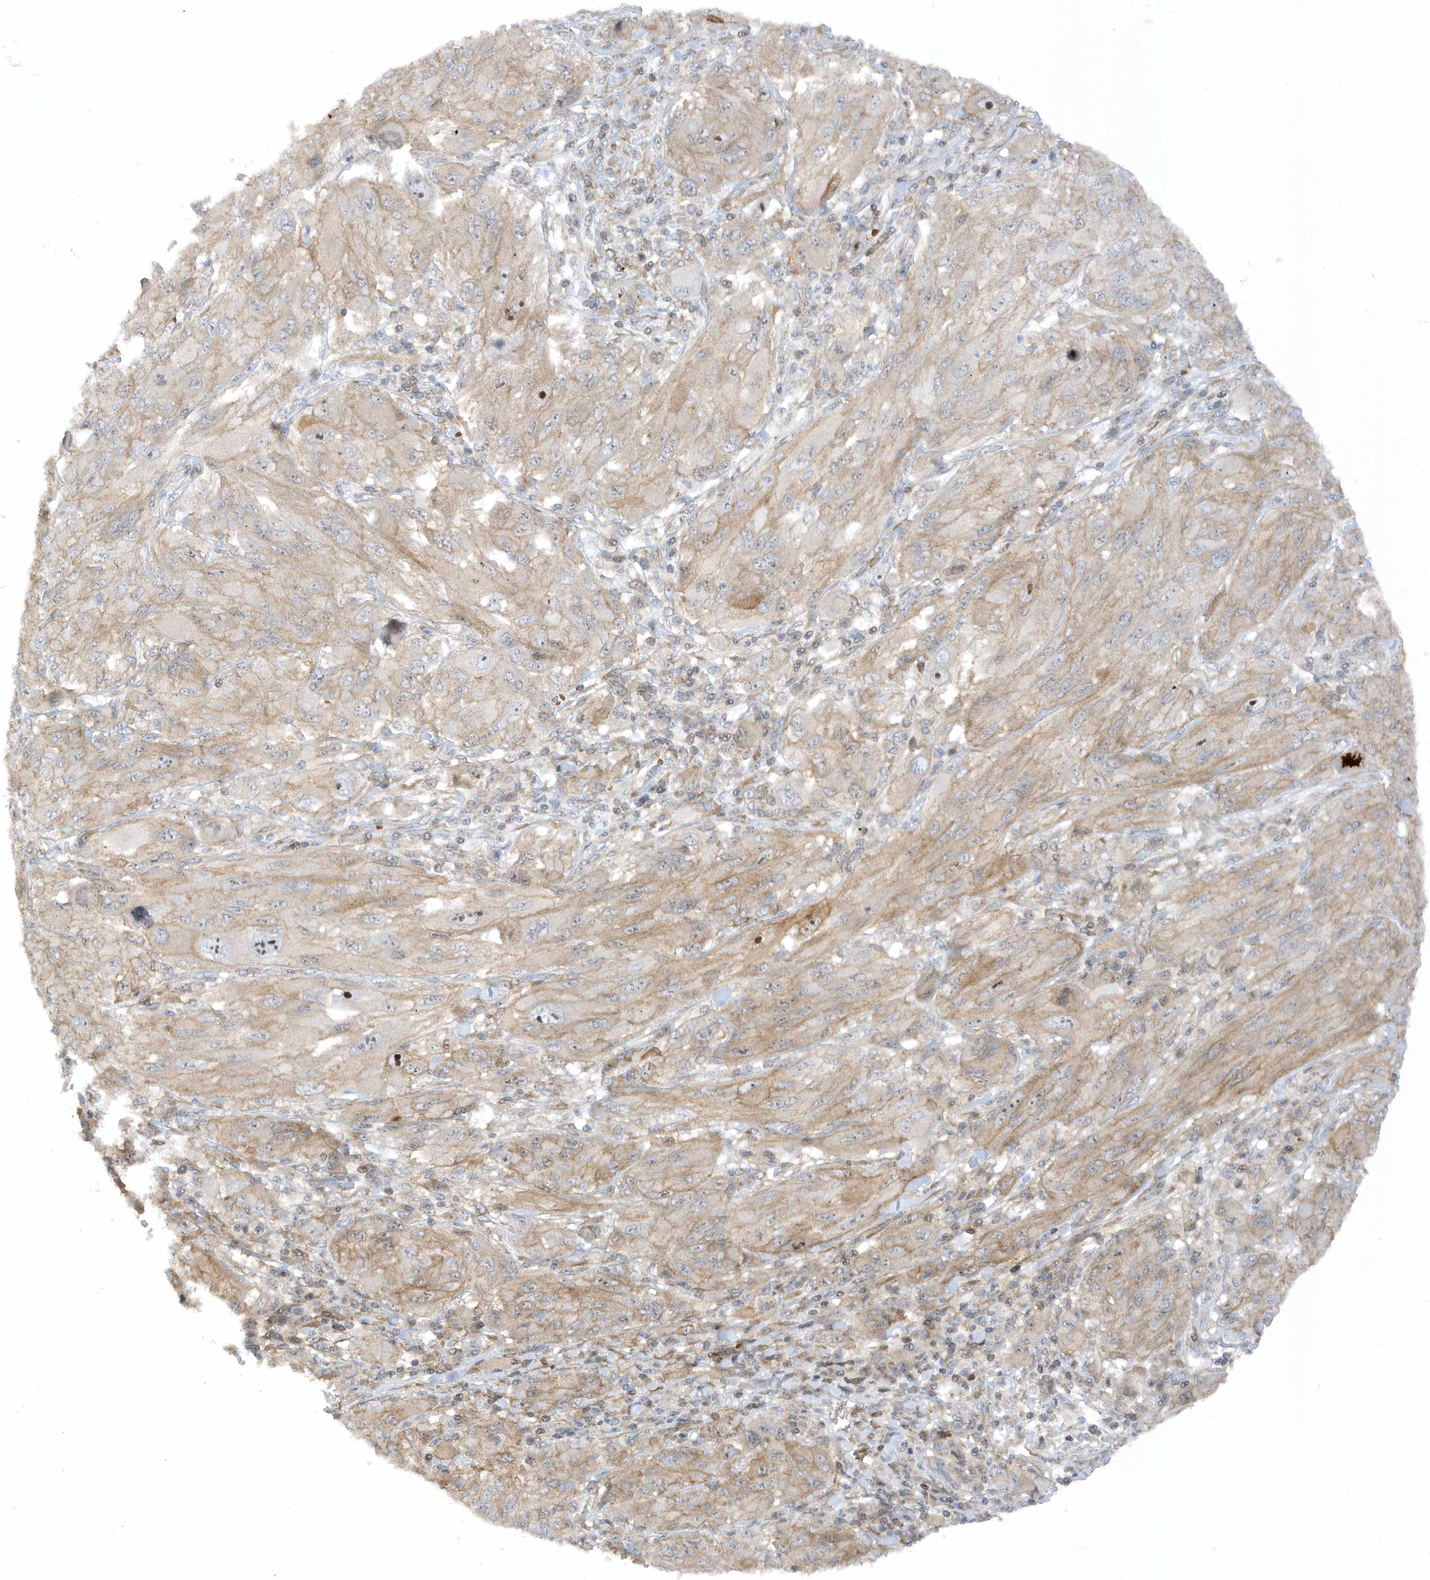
{"staining": {"intensity": "weak", "quantity": ">75%", "location": "cytoplasmic/membranous"}, "tissue": "melanoma", "cell_type": "Tumor cells", "image_type": "cancer", "snomed": [{"axis": "morphology", "description": "Malignant melanoma, NOS"}, {"axis": "topography", "description": "Skin"}], "caption": "Malignant melanoma stained with a protein marker reveals weak staining in tumor cells.", "gene": "MAP7D3", "patient": {"sex": "female", "age": 91}}